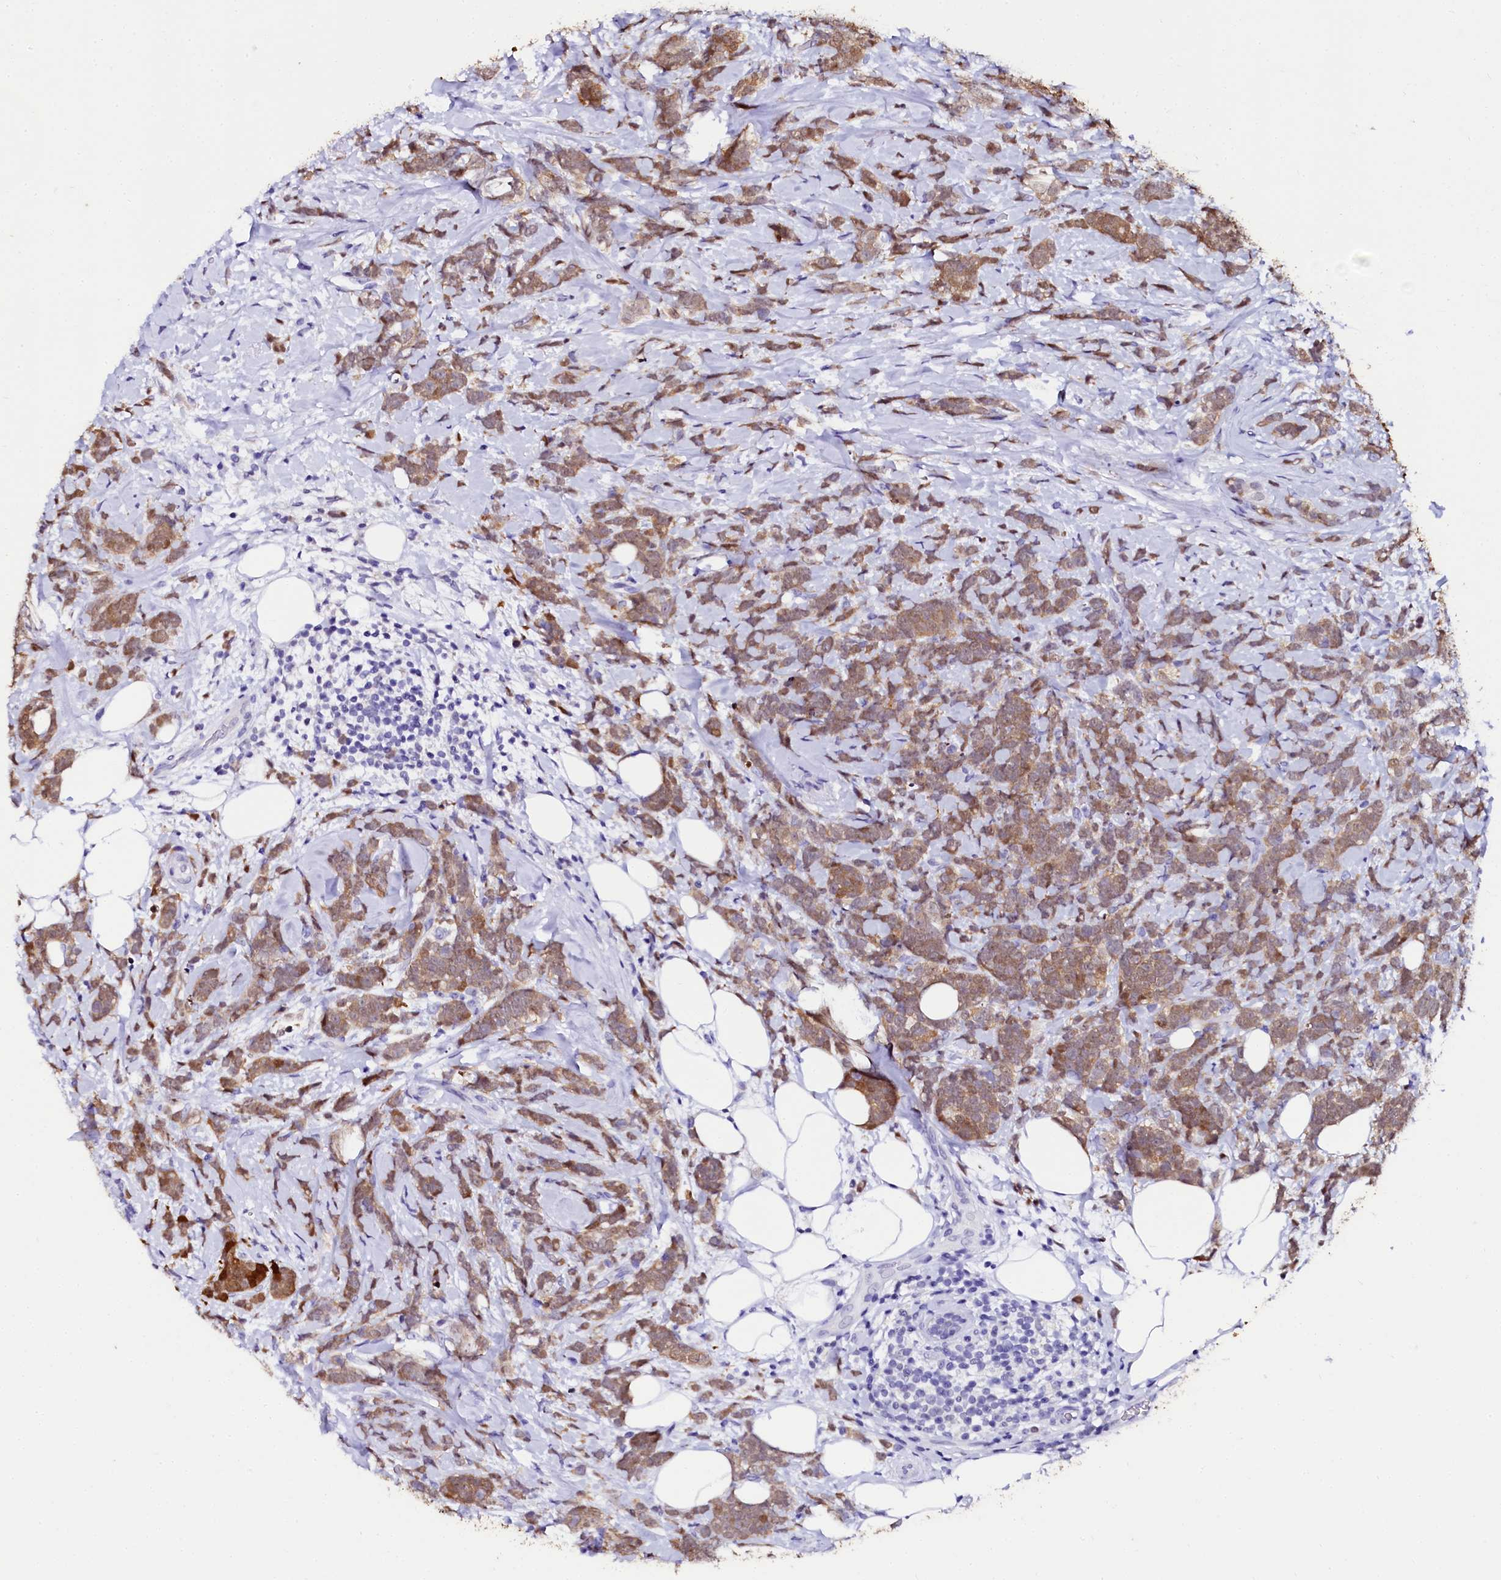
{"staining": {"intensity": "moderate", "quantity": ">75%", "location": "cytoplasmic/membranous,nuclear"}, "tissue": "breast cancer", "cell_type": "Tumor cells", "image_type": "cancer", "snomed": [{"axis": "morphology", "description": "Lobular carcinoma"}, {"axis": "topography", "description": "Breast"}], "caption": "Human breast cancer stained for a protein (brown) exhibits moderate cytoplasmic/membranous and nuclear positive expression in approximately >75% of tumor cells.", "gene": "SORD", "patient": {"sex": "female", "age": 58}}